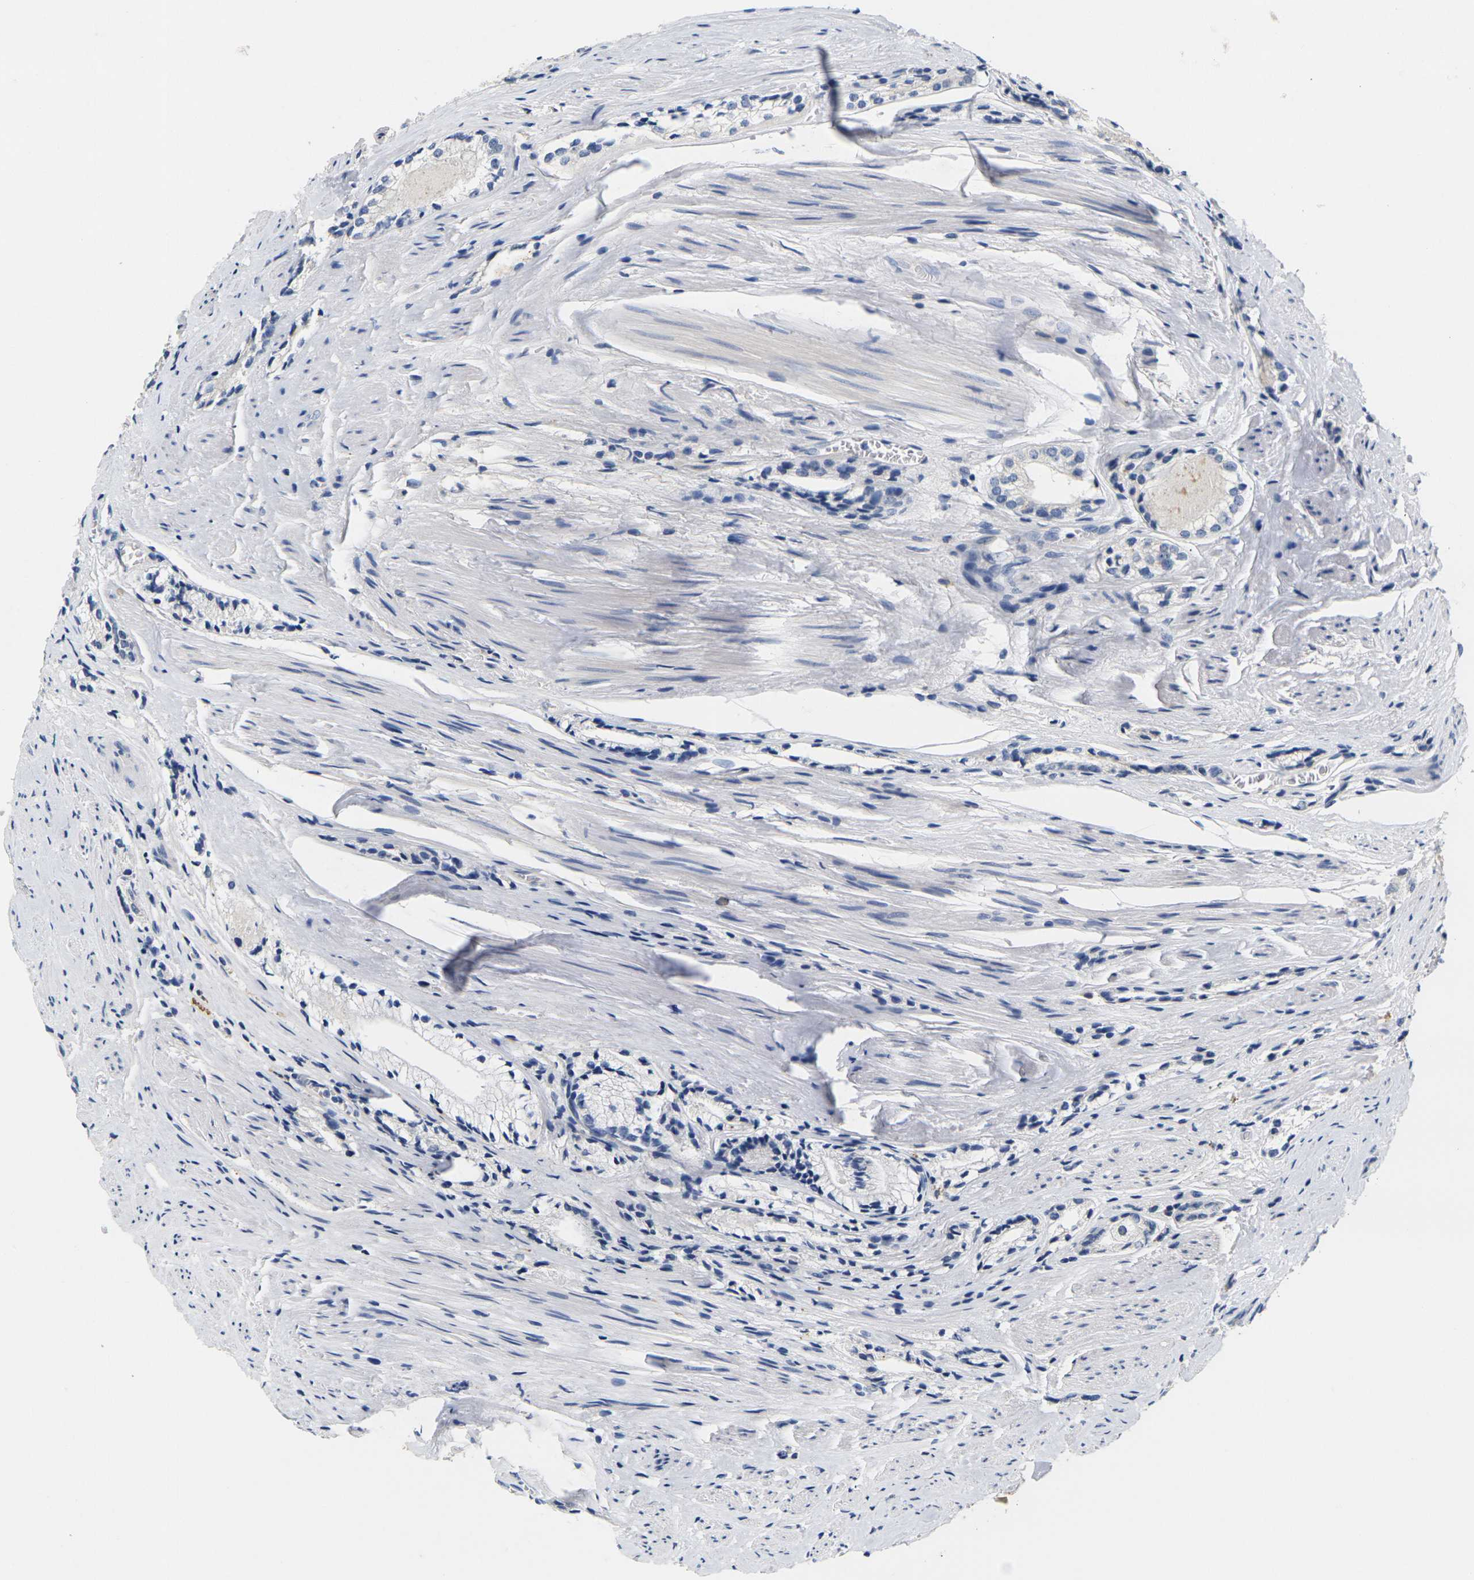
{"staining": {"intensity": "negative", "quantity": "none", "location": "none"}, "tissue": "prostate cancer", "cell_type": "Tumor cells", "image_type": "cancer", "snomed": [{"axis": "morphology", "description": "Adenocarcinoma, Low grade"}, {"axis": "topography", "description": "Prostate"}], "caption": "Tumor cells show no significant expression in prostate cancer.", "gene": "NOCT", "patient": {"sex": "male", "age": 60}}